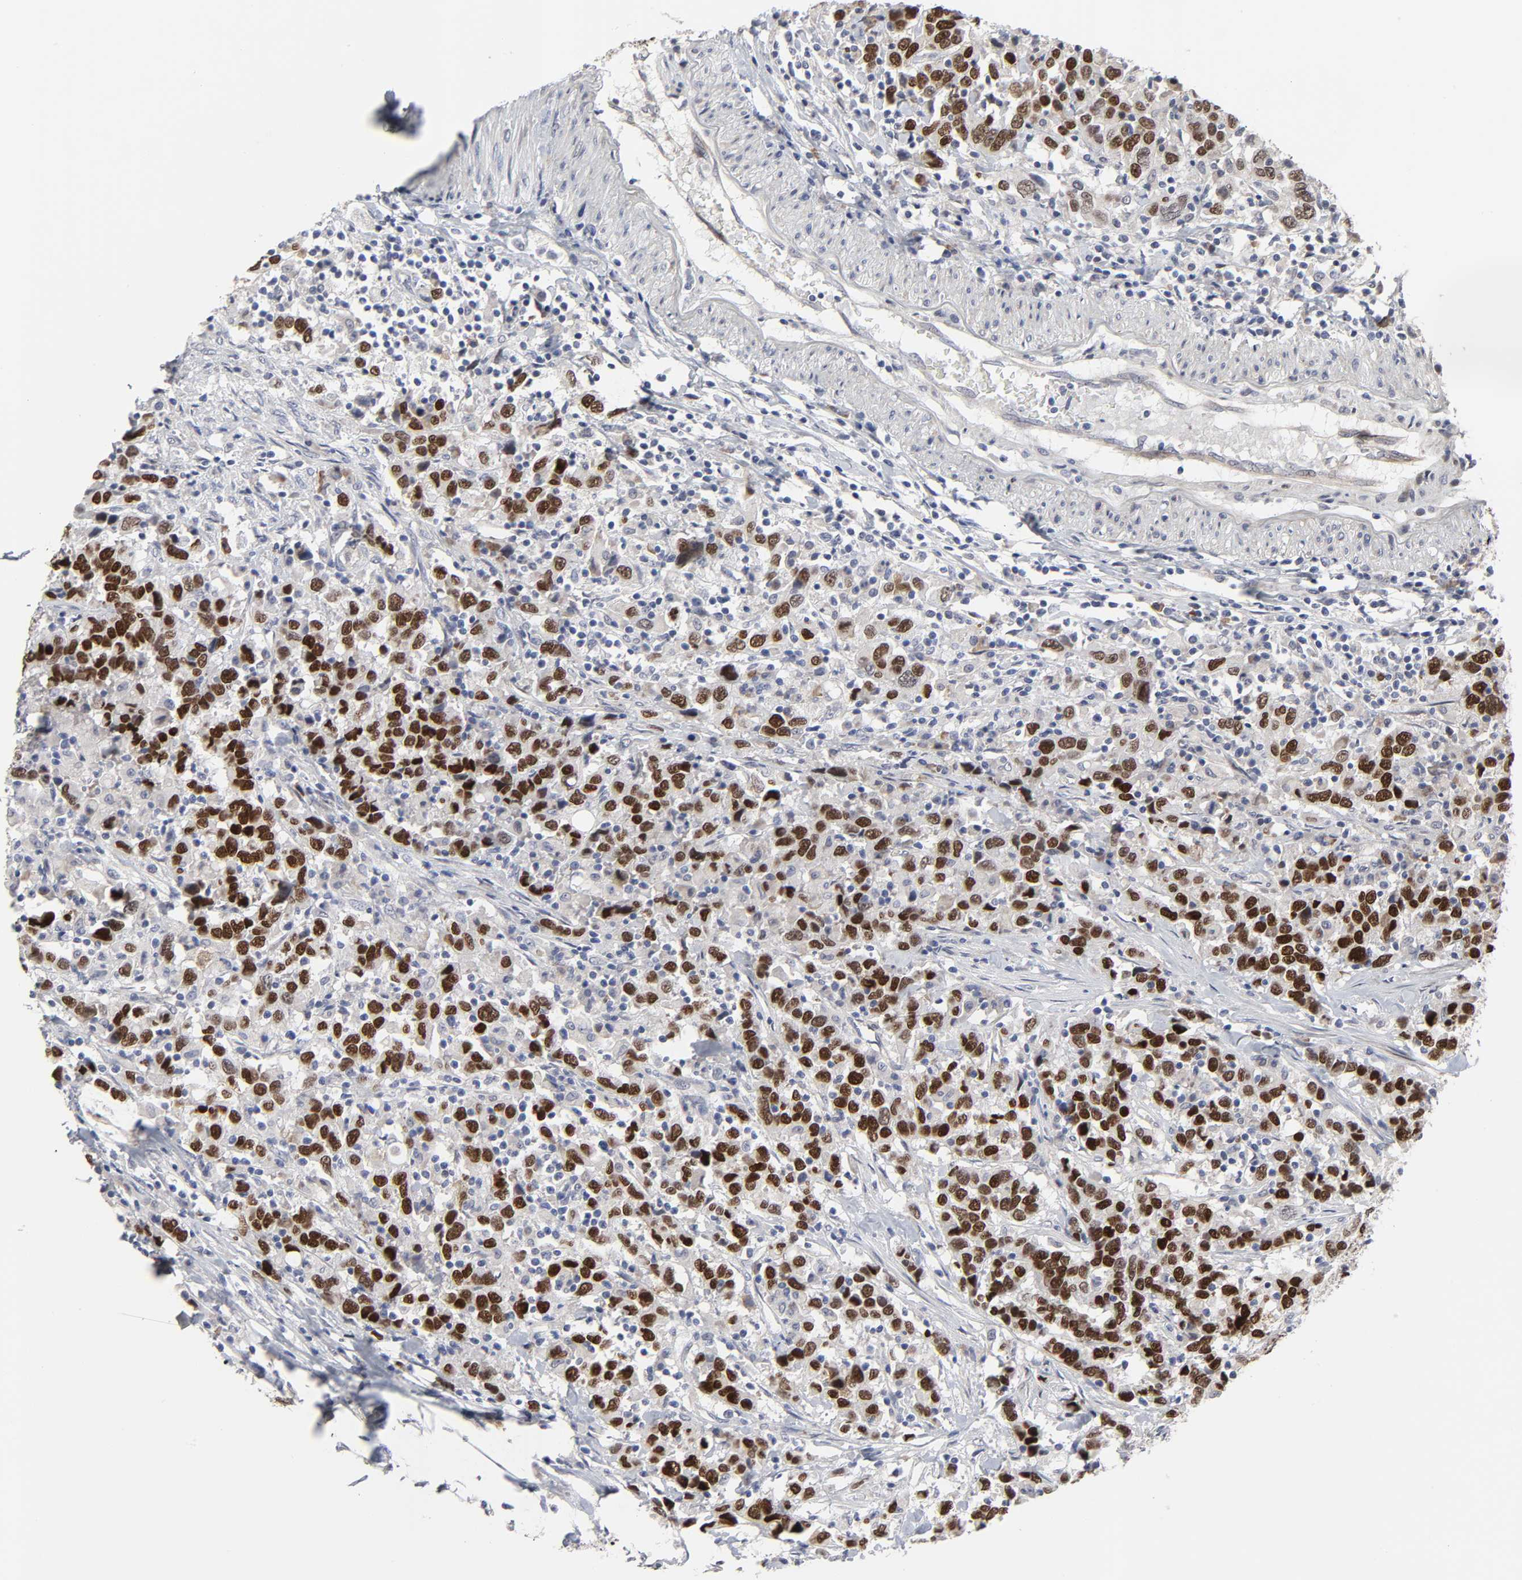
{"staining": {"intensity": "strong", "quantity": ">75%", "location": "nuclear"}, "tissue": "urothelial cancer", "cell_type": "Tumor cells", "image_type": "cancer", "snomed": [{"axis": "morphology", "description": "Urothelial carcinoma, High grade"}, {"axis": "topography", "description": "Urinary bladder"}], "caption": "Urothelial carcinoma (high-grade) stained with a brown dye shows strong nuclear positive staining in about >75% of tumor cells.", "gene": "HNF4A", "patient": {"sex": "male", "age": 61}}